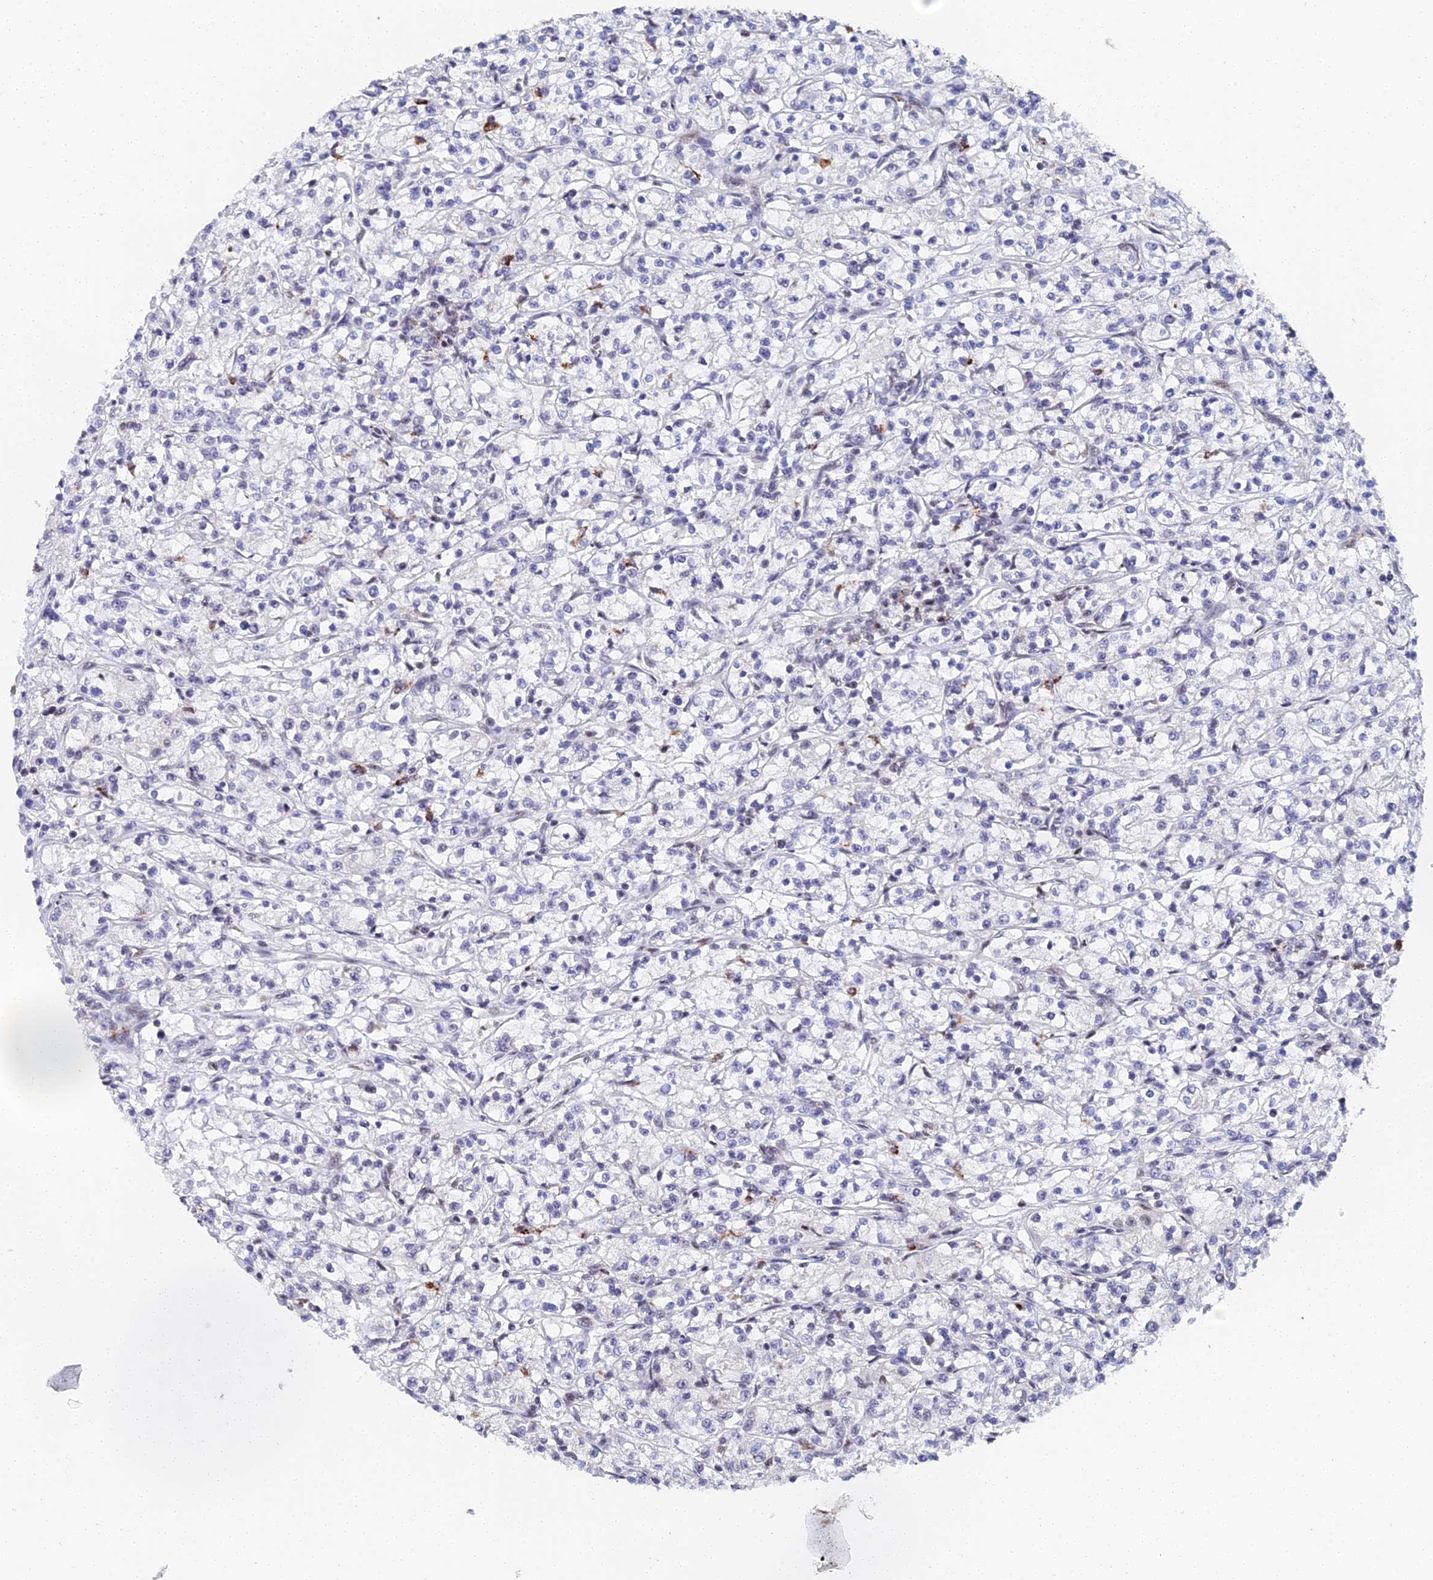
{"staining": {"intensity": "negative", "quantity": "none", "location": "none"}, "tissue": "renal cancer", "cell_type": "Tumor cells", "image_type": "cancer", "snomed": [{"axis": "morphology", "description": "Adenocarcinoma, NOS"}, {"axis": "topography", "description": "Kidney"}], "caption": "Immunohistochemical staining of adenocarcinoma (renal) reveals no significant expression in tumor cells.", "gene": "MAGOHB", "patient": {"sex": "female", "age": 59}}